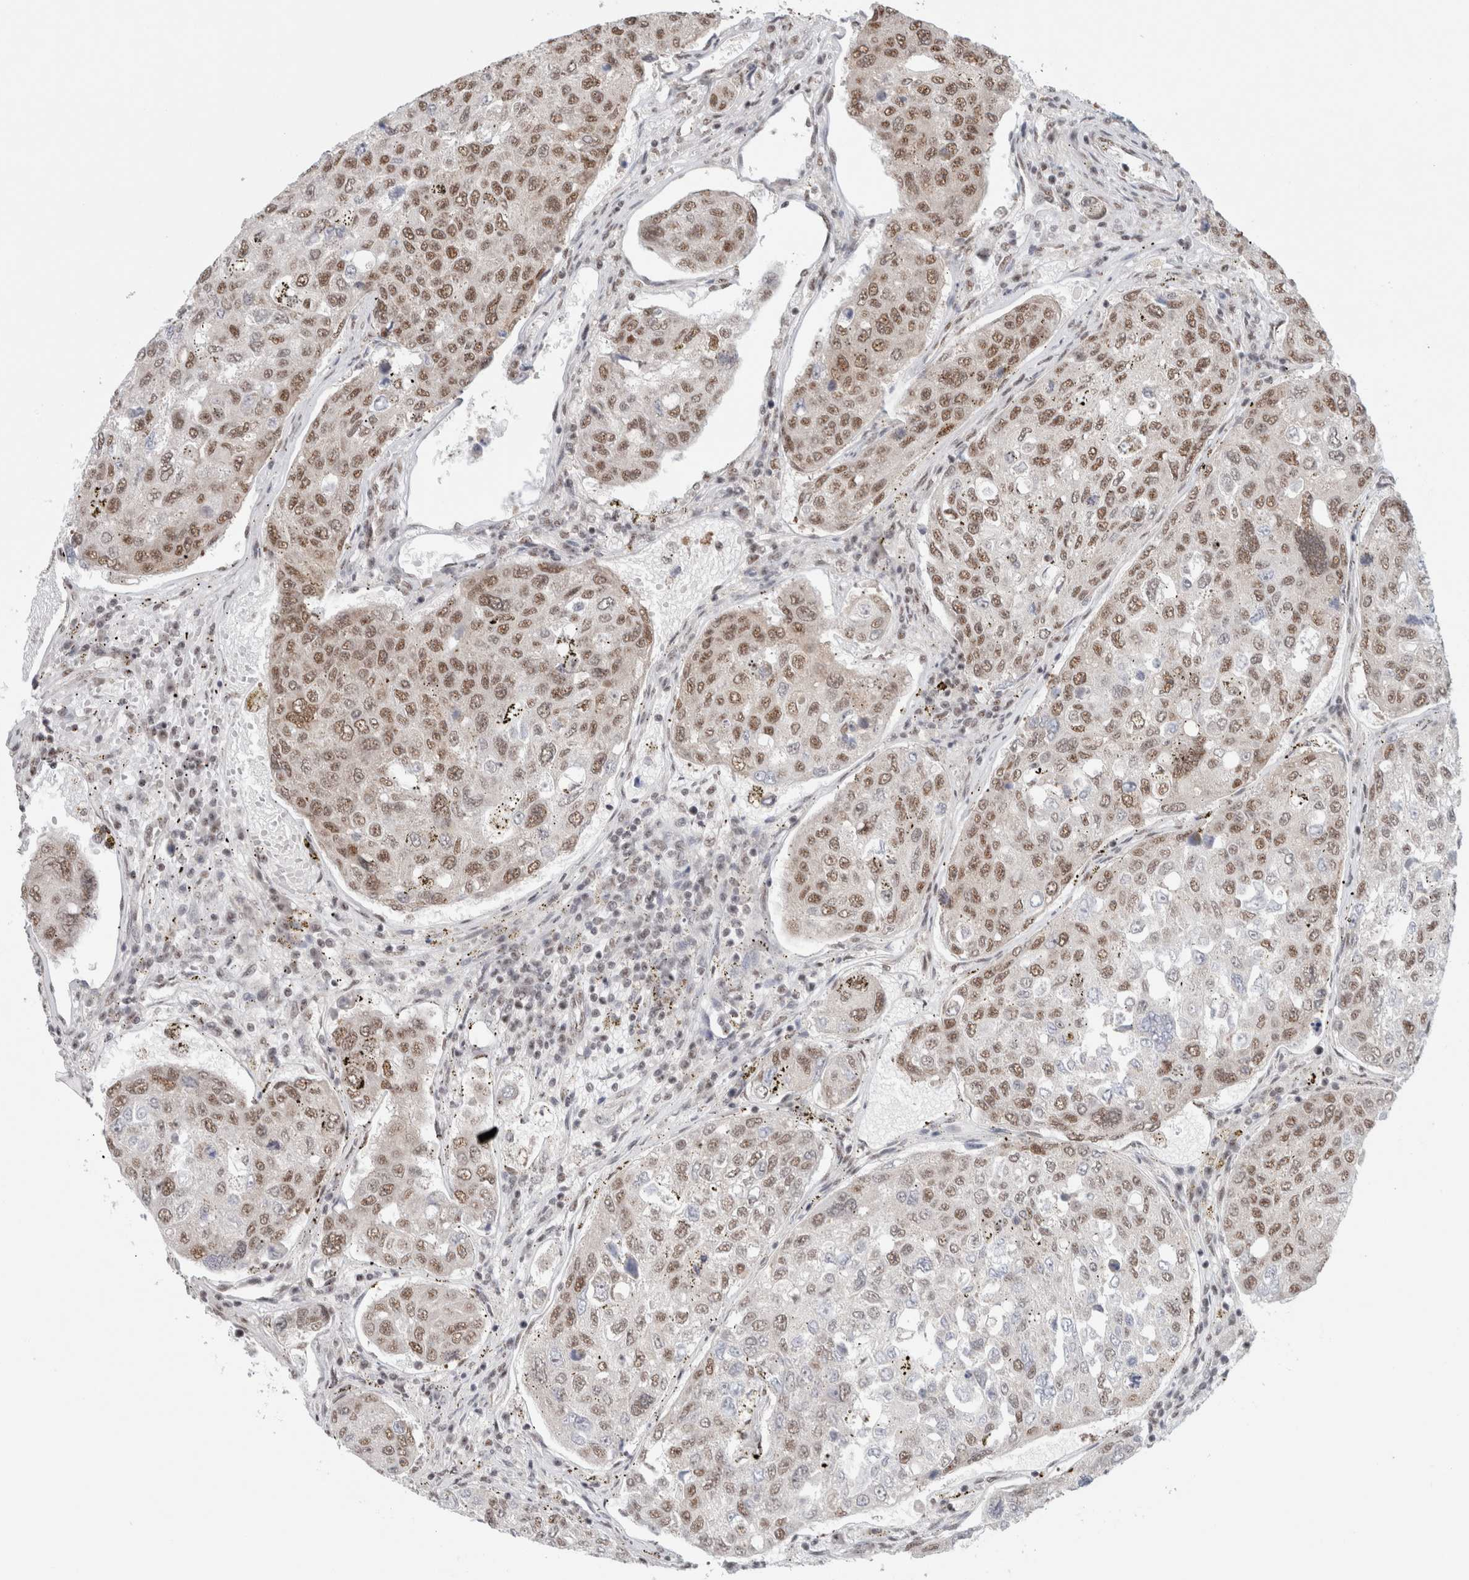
{"staining": {"intensity": "moderate", "quantity": ">75%", "location": "nuclear"}, "tissue": "urothelial cancer", "cell_type": "Tumor cells", "image_type": "cancer", "snomed": [{"axis": "morphology", "description": "Urothelial carcinoma, High grade"}, {"axis": "topography", "description": "Lymph node"}, {"axis": "topography", "description": "Urinary bladder"}], "caption": "Immunohistochemistry (IHC) photomicrograph of neoplastic tissue: urothelial carcinoma (high-grade) stained using IHC displays medium levels of moderate protein expression localized specifically in the nuclear of tumor cells, appearing as a nuclear brown color.", "gene": "TRMT12", "patient": {"sex": "male", "age": 51}}